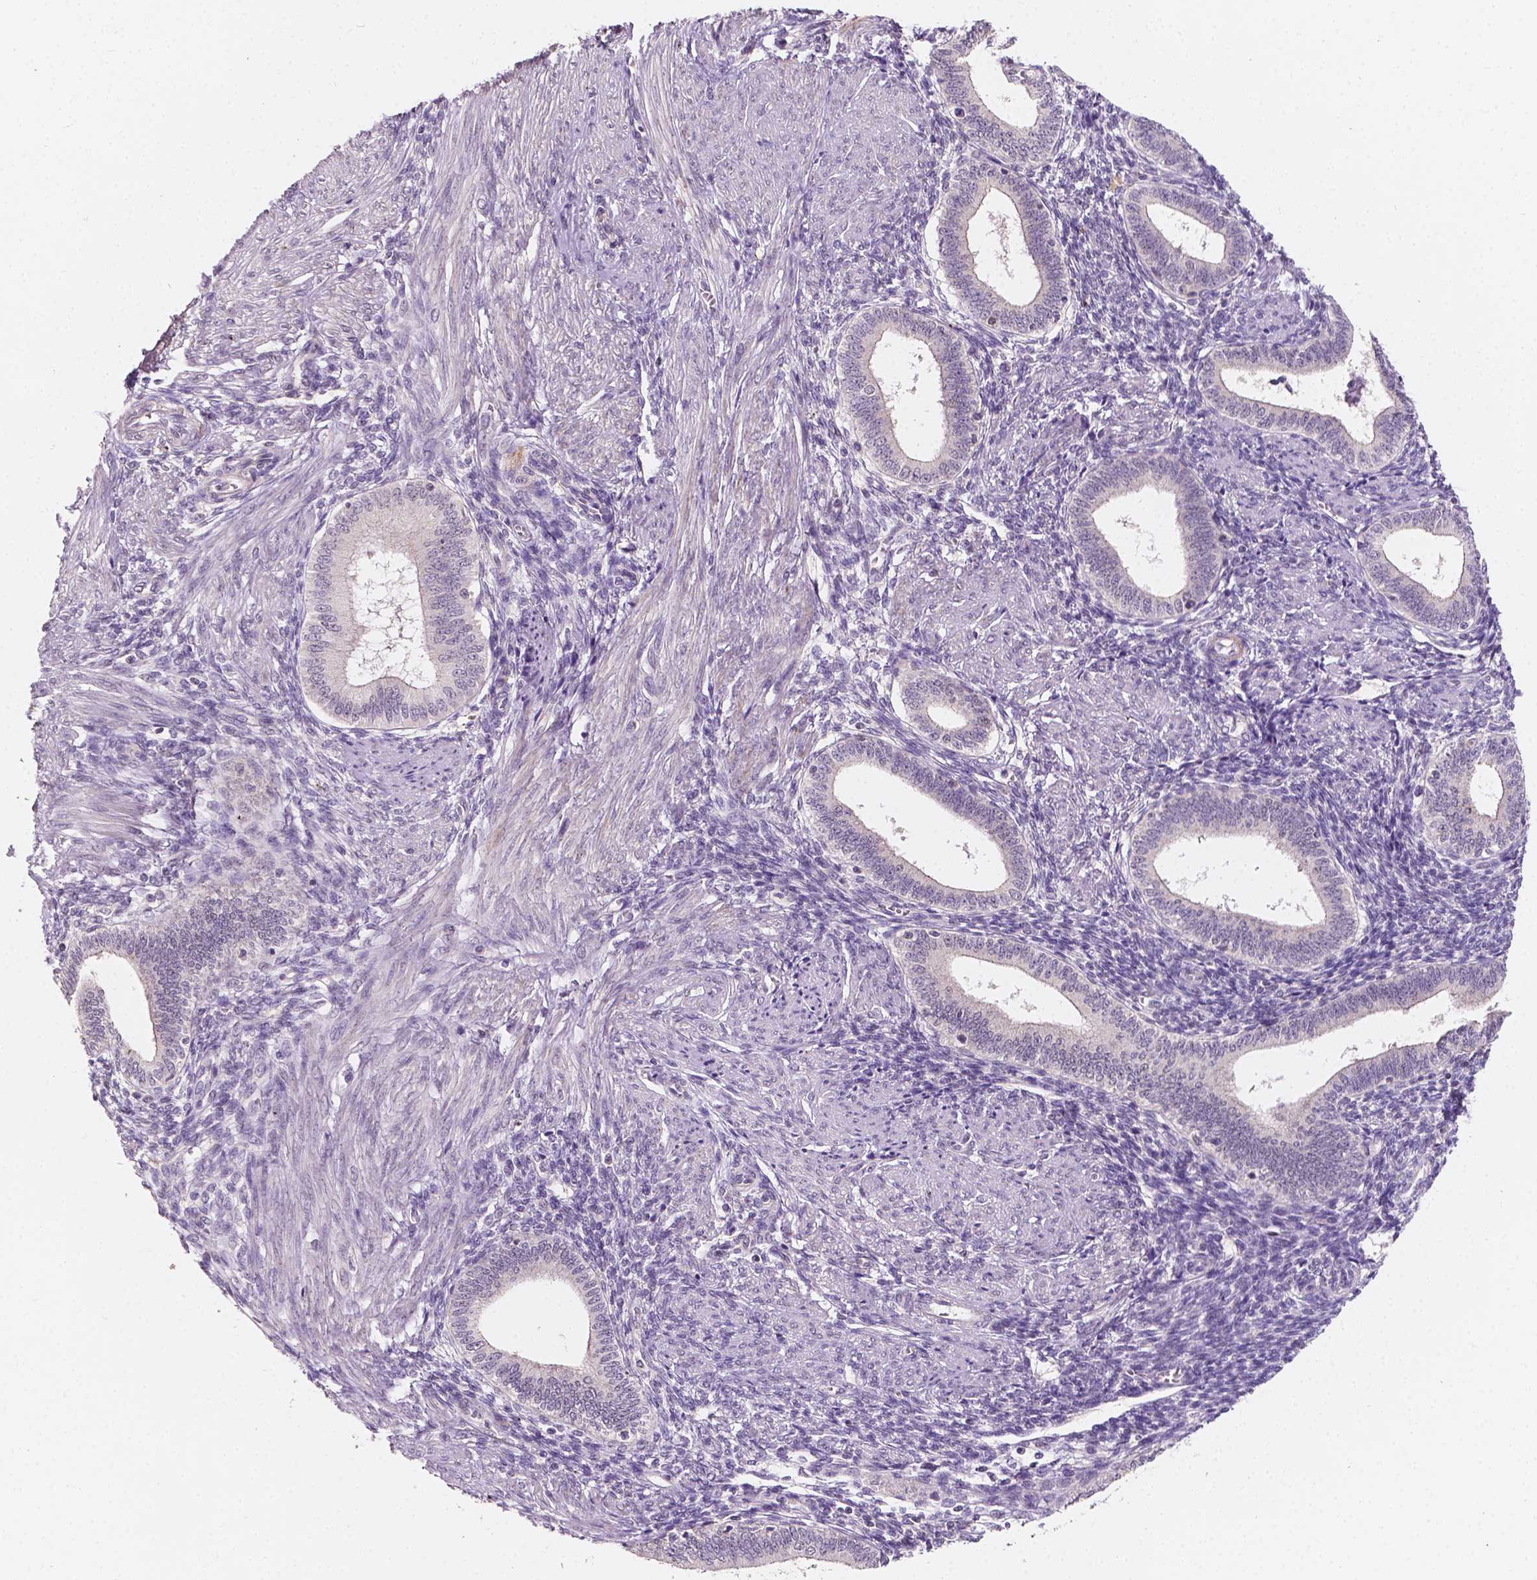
{"staining": {"intensity": "negative", "quantity": "none", "location": "none"}, "tissue": "endometrium", "cell_type": "Cells in endometrial stroma", "image_type": "normal", "snomed": [{"axis": "morphology", "description": "Normal tissue, NOS"}, {"axis": "topography", "description": "Endometrium"}], "caption": "IHC histopathology image of unremarkable endometrium: endometrium stained with DAB (3,3'-diaminobenzidine) reveals no significant protein expression in cells in endometrial stroma.", "gene": "SIRT2", "patient": {"sex": "female", "age": 42}}